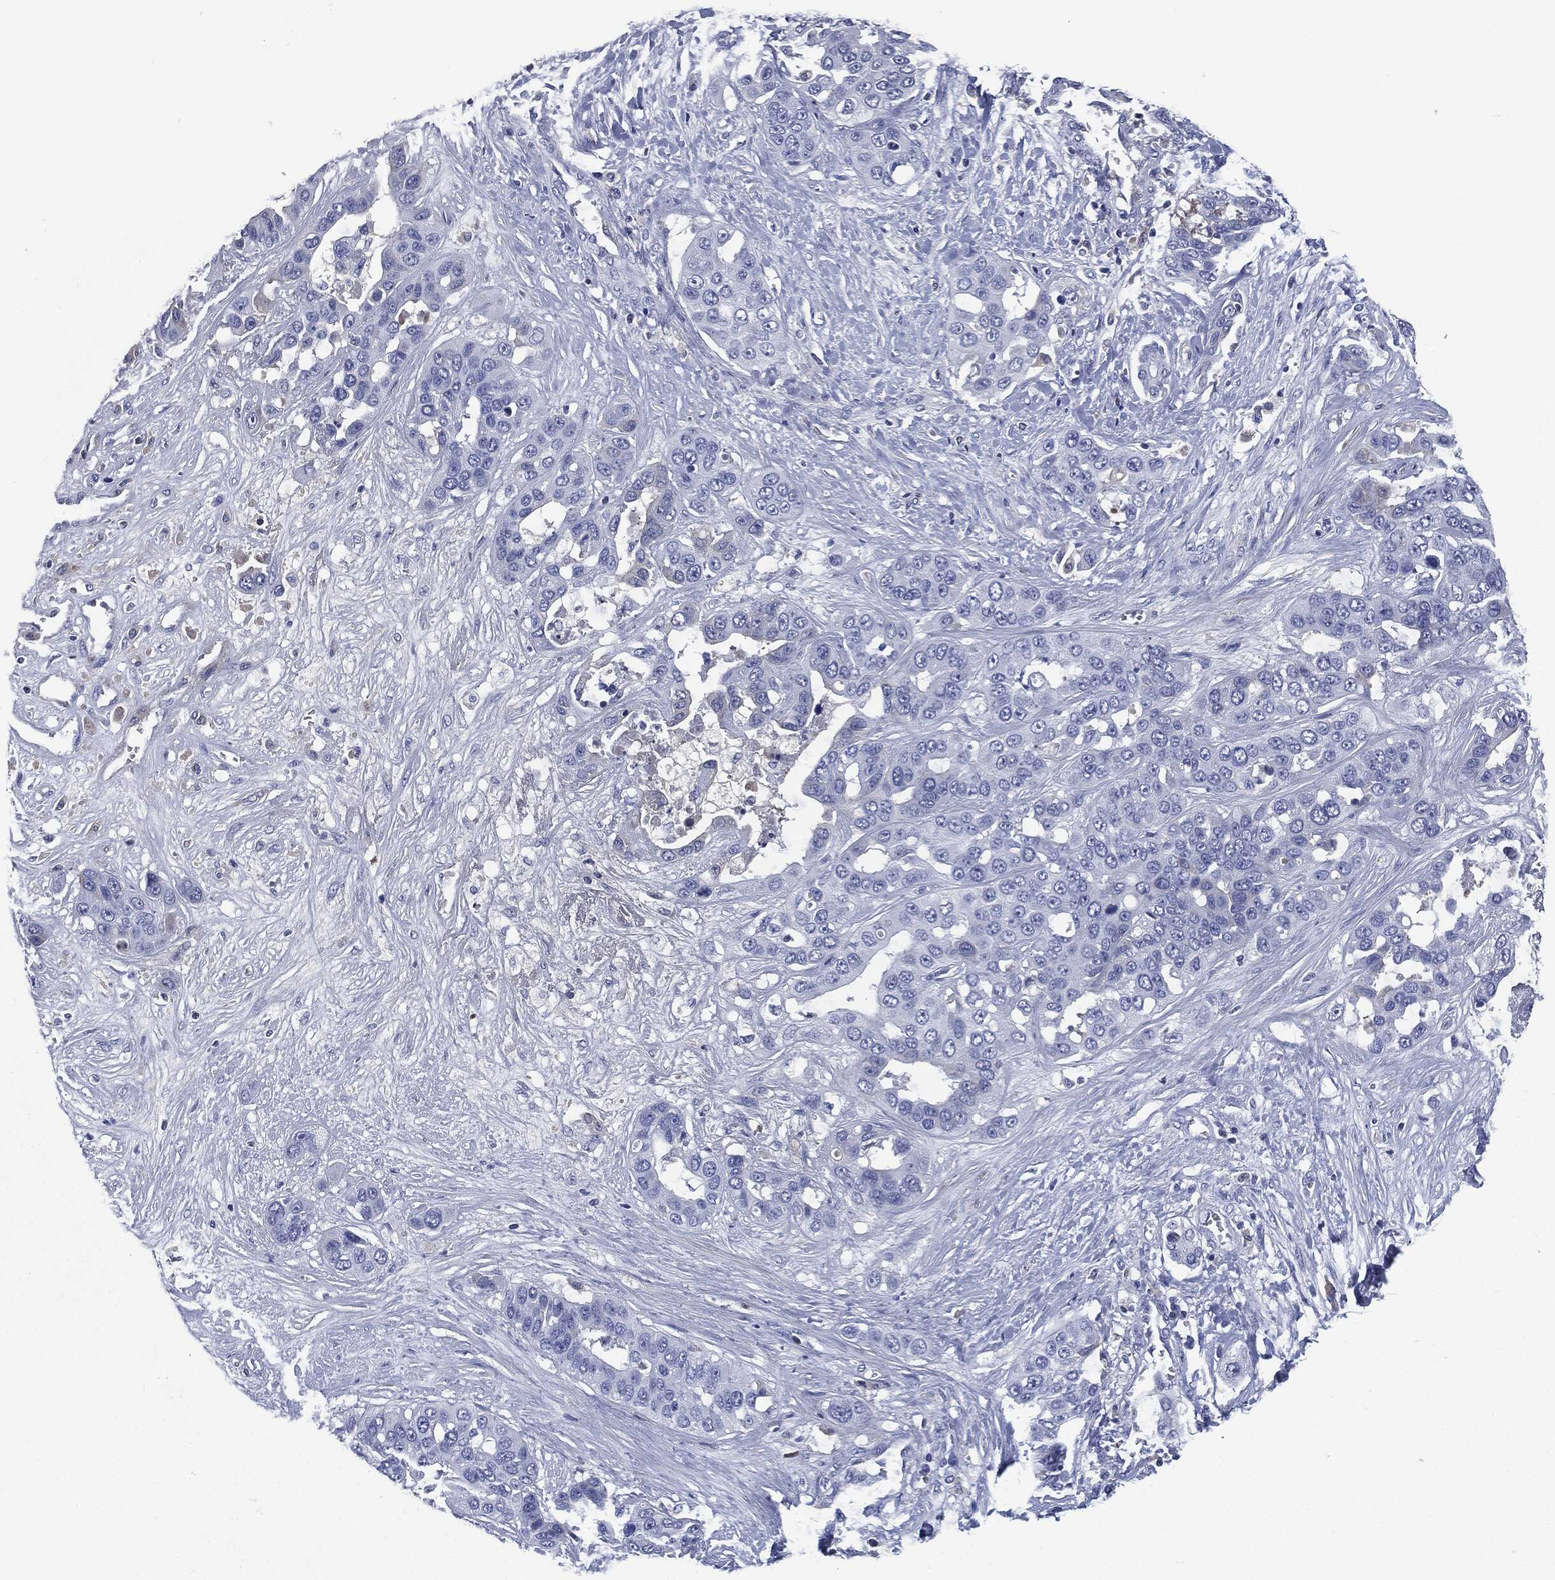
{"staining": {"intensity": "negative", "quantity": "none", "location": "none"}, "tissue": "liver cancer", "cell_type": "Tumor cells", "image_type": "cancer", "snomed": [{"axis": "morphology", "description": "Cholangiocarcinoma"}, {"axis": "topography", "description": "Liver"}], "caption": "An IHC photomicrograph of cholangiocarcinoma (liver) is shown. There is no staining in tumor cells of cholangiocarcinoma (liver).", "gene": "SIGLEC7", "patient": {"sex": "female", "age": 52}}